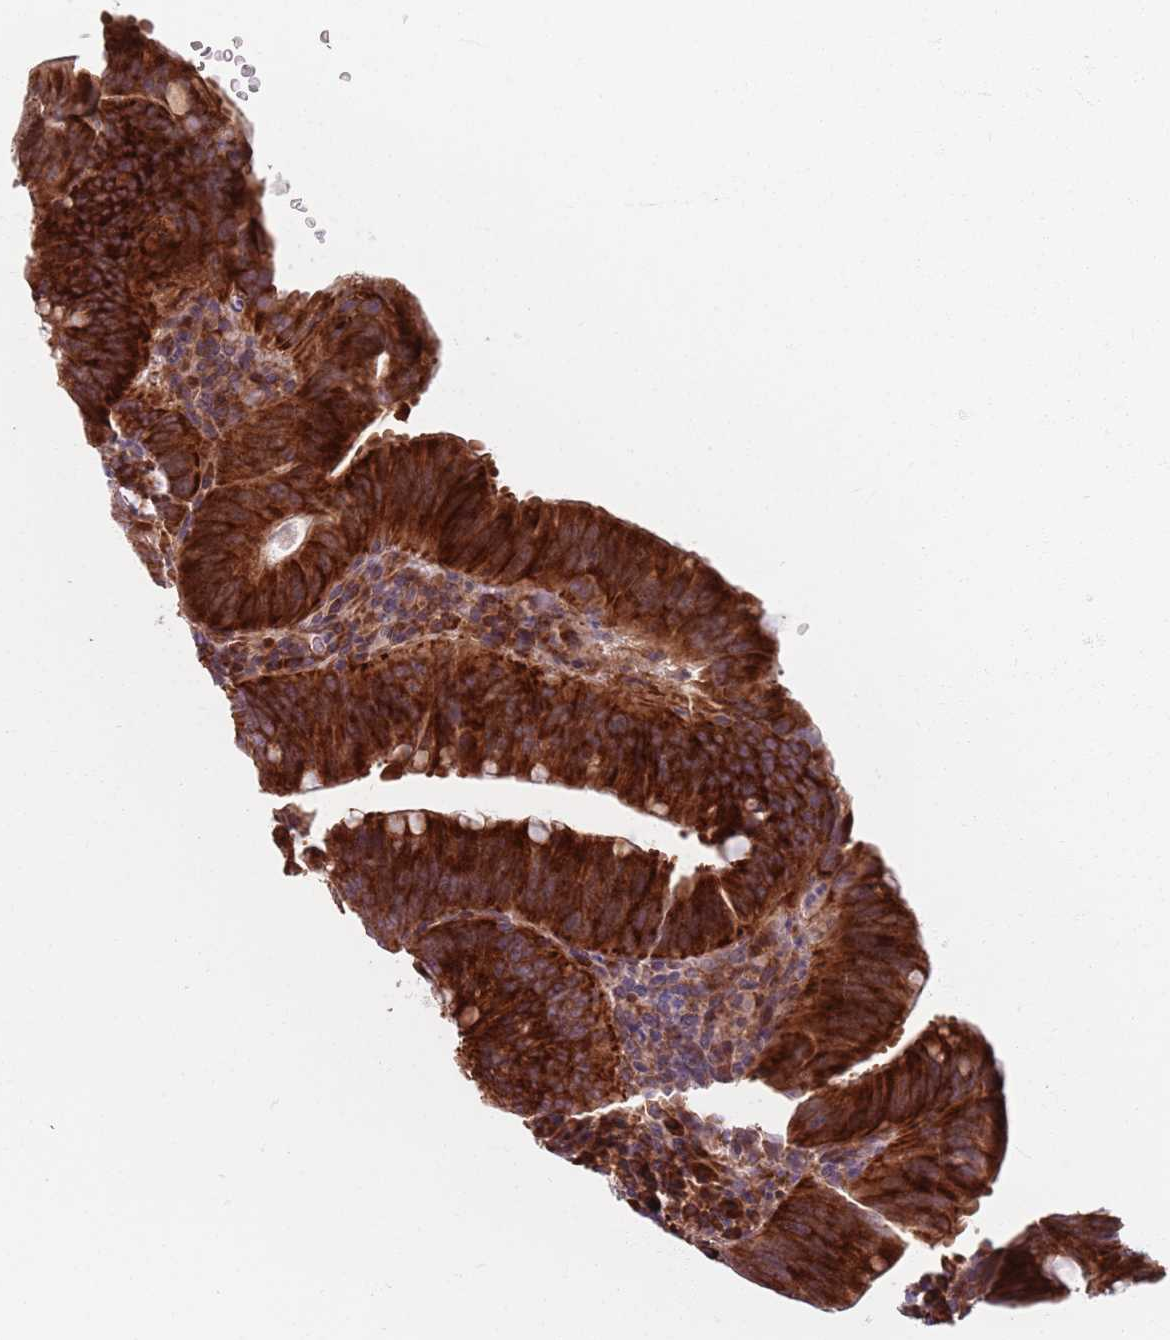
{"staining": {"intensity": "strong", "quantity": ">75%", "location": "cytoplasmic/membranous"}, "tissue": "colorectal cancer", "cell_type": "Tumor cells", "image_type": "cancer", "snomed": [{"axis": "morphology", "description": "Adenocarcinoma, NOS"}, {"axis": "topography", "description": "Rectum"}], "caption": "High-magnification brightfield microscopy of colorectal cancer (adenocarcinoma) stained with DAB (brown) and counterstained with hematoxylin (blue). tumor cells exhibit strong cytoplasmic/membranous staining is identified in approximately>75% of cells.", "gene": "NOTCH3", "patient": {"sex": "female", "age": 75}}